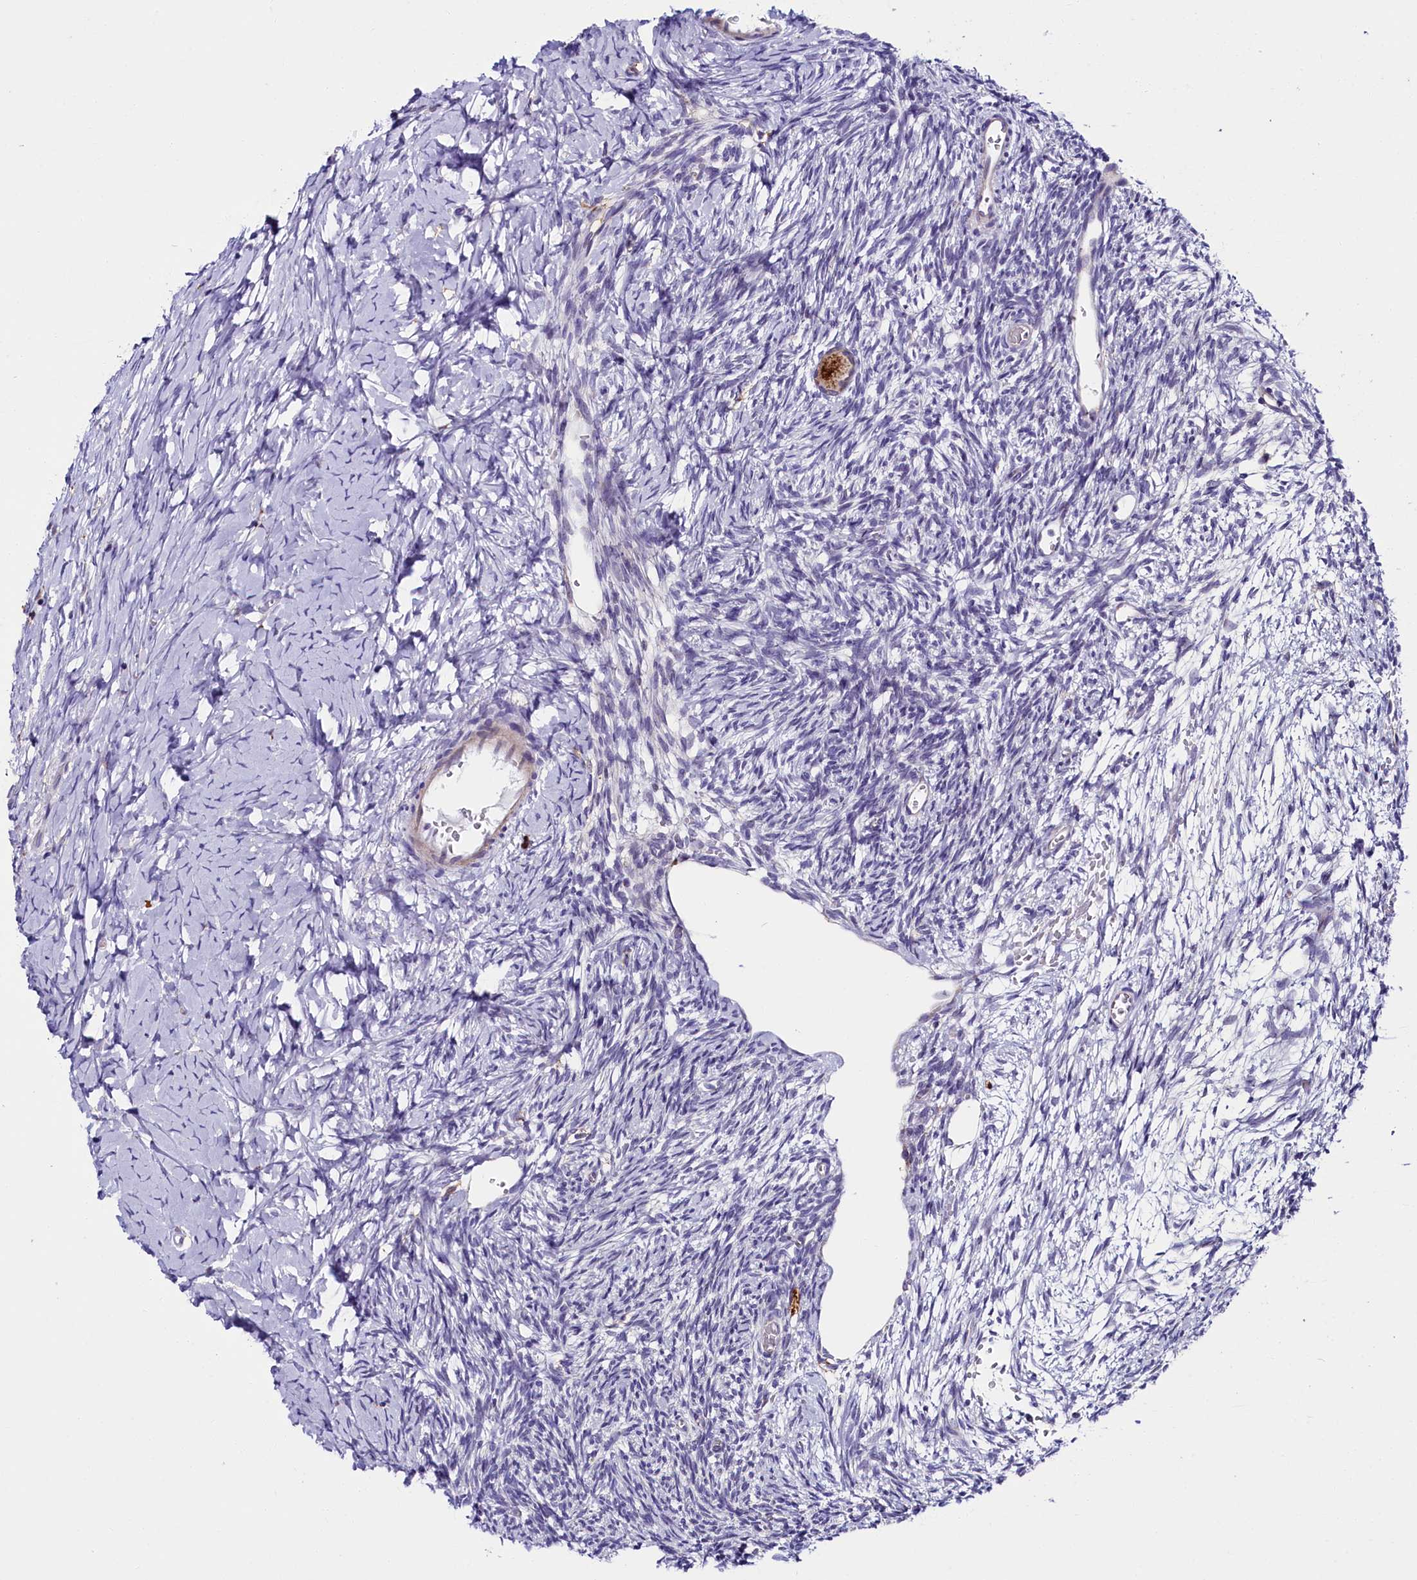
{"staining": {"intensity": "negative", "quantity": "none", "location": "none"}, "tissue": "ovary", "cell_type": "Follicle cells", "image_type": "normal", "snomed": [{"axis": "morphology", "description": "Normal tissue, NOS"}, {"axis": "topography", "description": "Ovary"}], "caption": "The photomicrograph displays no significant staining in follicle cells of ovary. (Brightfield microscopy of DAB (3,3'-diaminobenzidine) immunohistochemistry (IHC) at high magnification).", "gene": "IL20RA", "patient": {"sex": "female", "age": 39}}